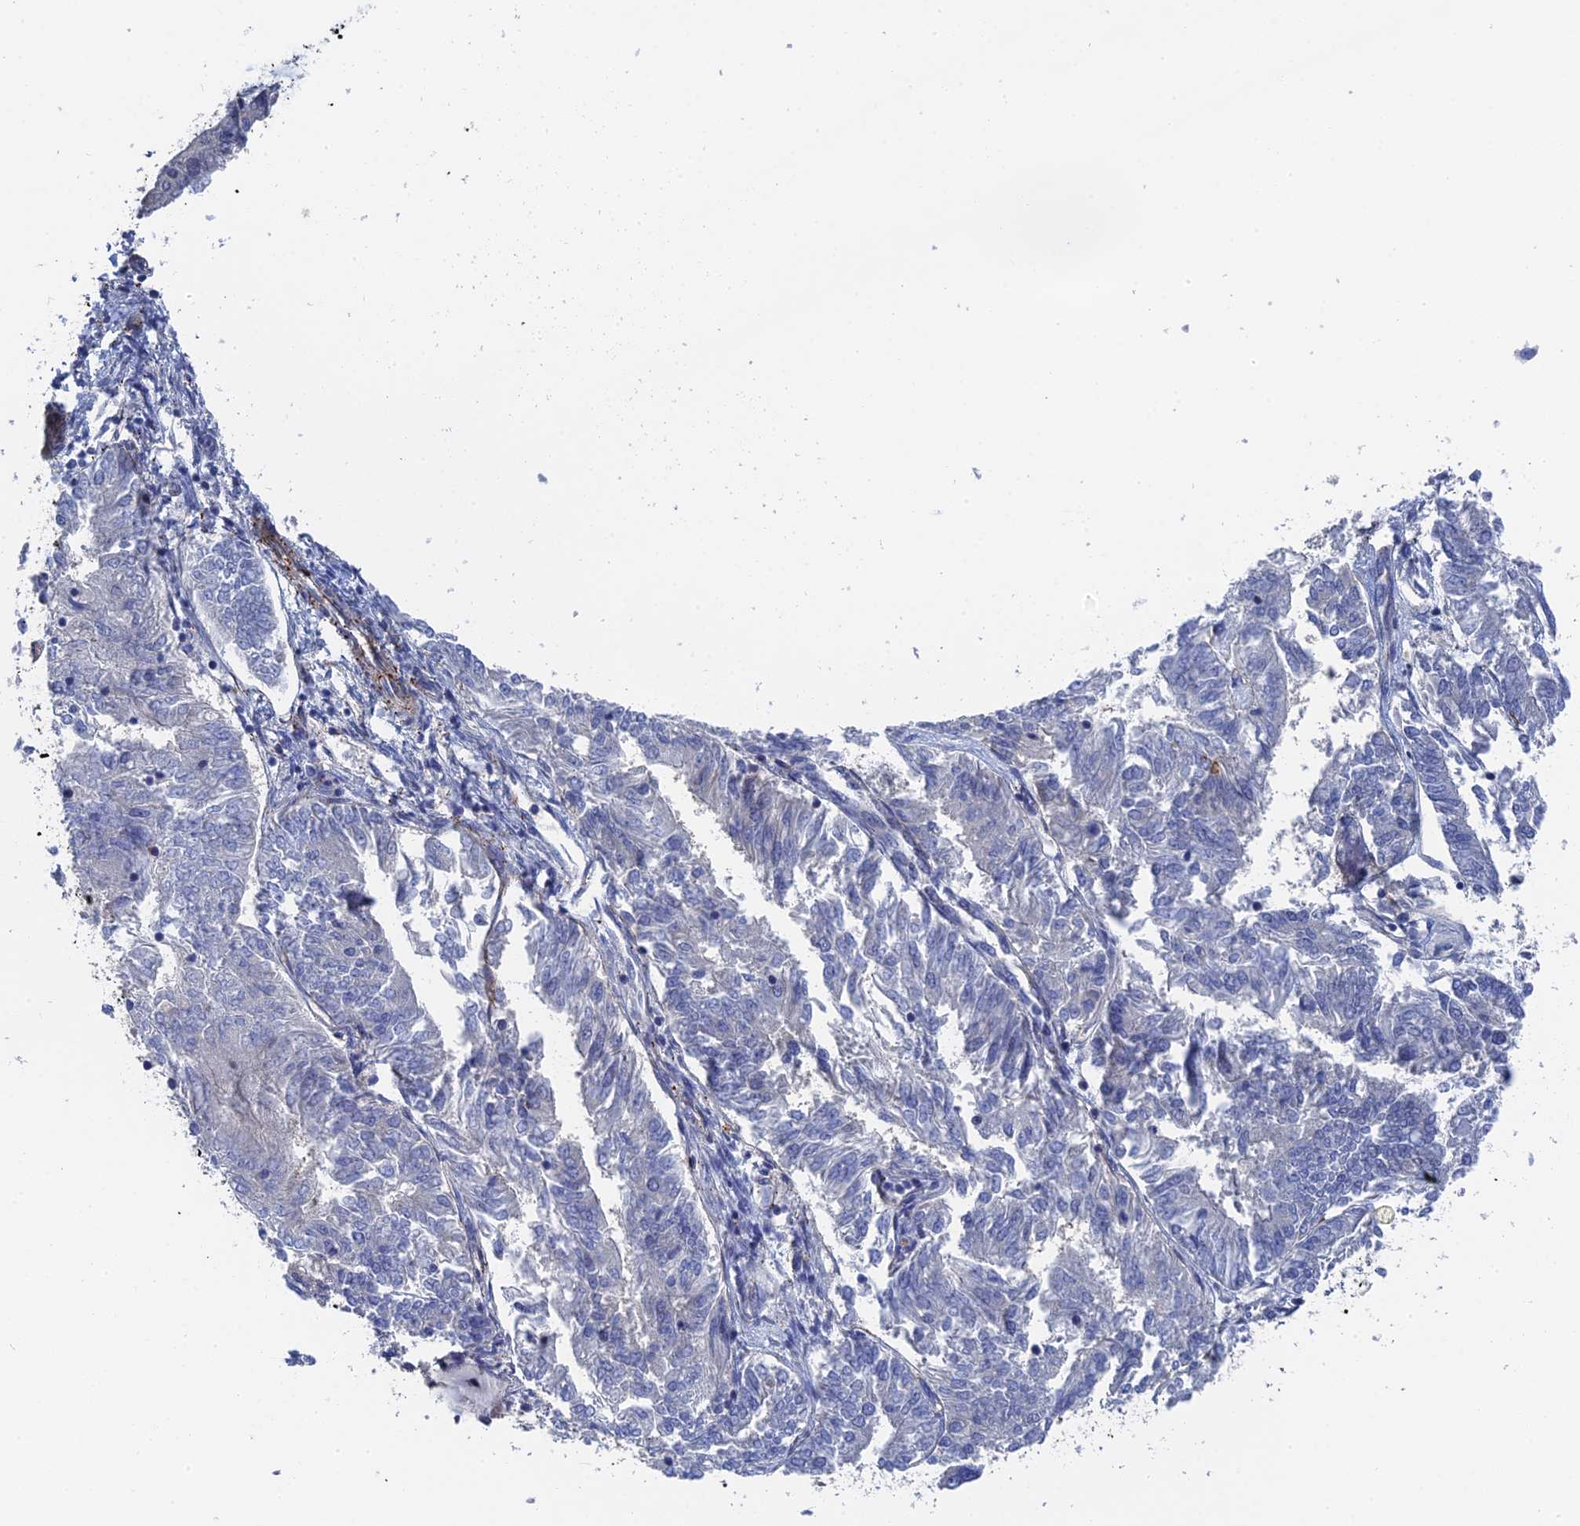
{"staining": {"intensity": "negative", "quantity": "none", "location": "none"}, "tissue": "endometrial cancer", "cell_type": "Tumor cells", "image_type": "cancer", "snomed": [{"axis": "morphology", "description": "Adenocarcinoma, NOS"}, {"axis": "topography", "description": "Endometrium"}], "caption": "Immunohistochemistry photomicrograph of human endometrial adenocarcinoma stained for a protein (brown), which exhibits no positivity in tumor cells.", "gene": "MTHFSD", "patient": {"sex": "female", "age": 58}}